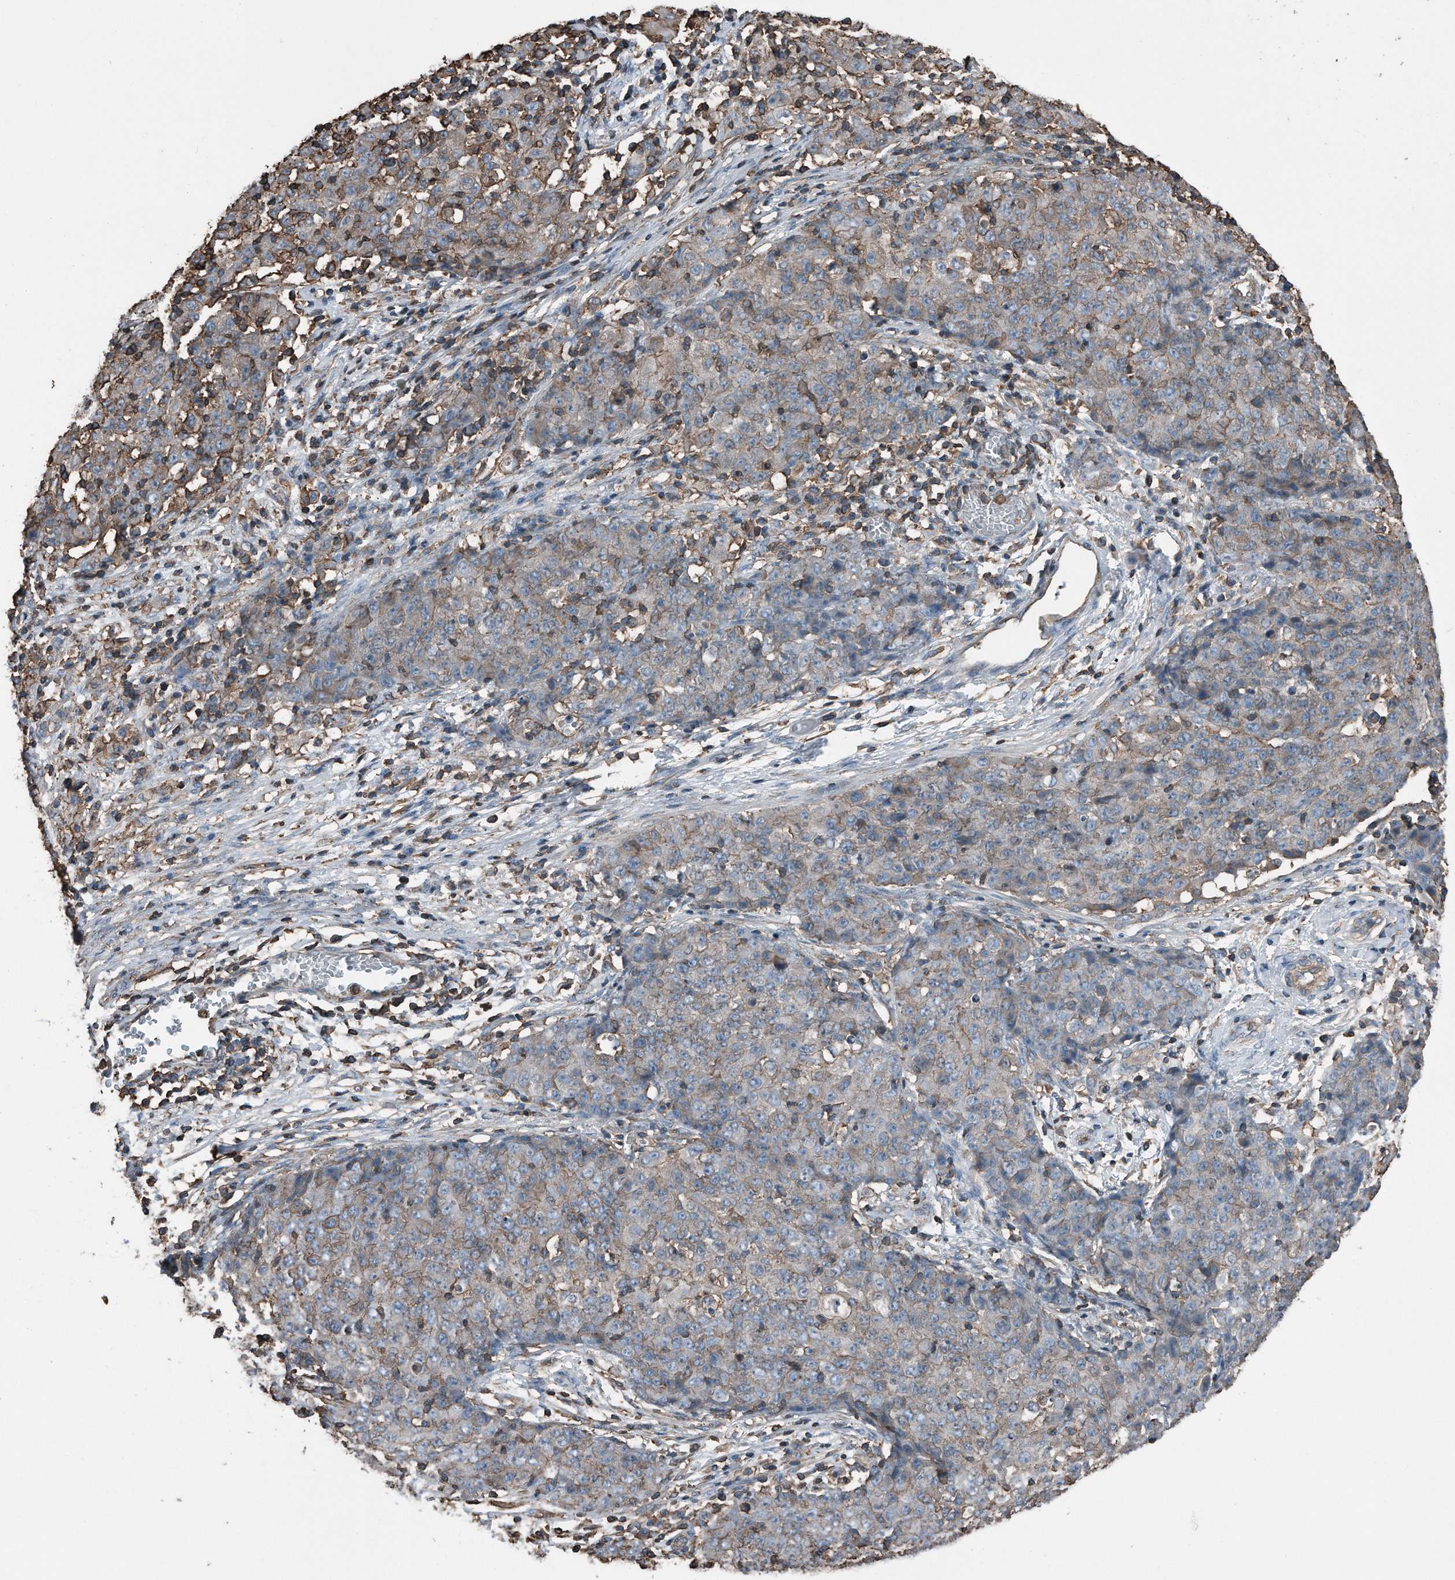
{"staining": {"intensity": "weak", "quantity": ">75%", "location": "cytoplasmic/membranous"}, "tissue": "ovarian cancer", "cell_type": "Tumor cells", "image_type": "cancer", "snomed": [{"axis": "morphology", "description": "Carcinoma, endometroid"}, {"axis": "topography", "description": "Ovary"}], "caption": "Human ovarian endometroid carcinoma stained with a brown dye demonstrates weak cytoplasmic/membranous positive expression in about >75% of tumor cells.", "gene": "RSPO3", "patient": {"sex": "female", "age": 42}}